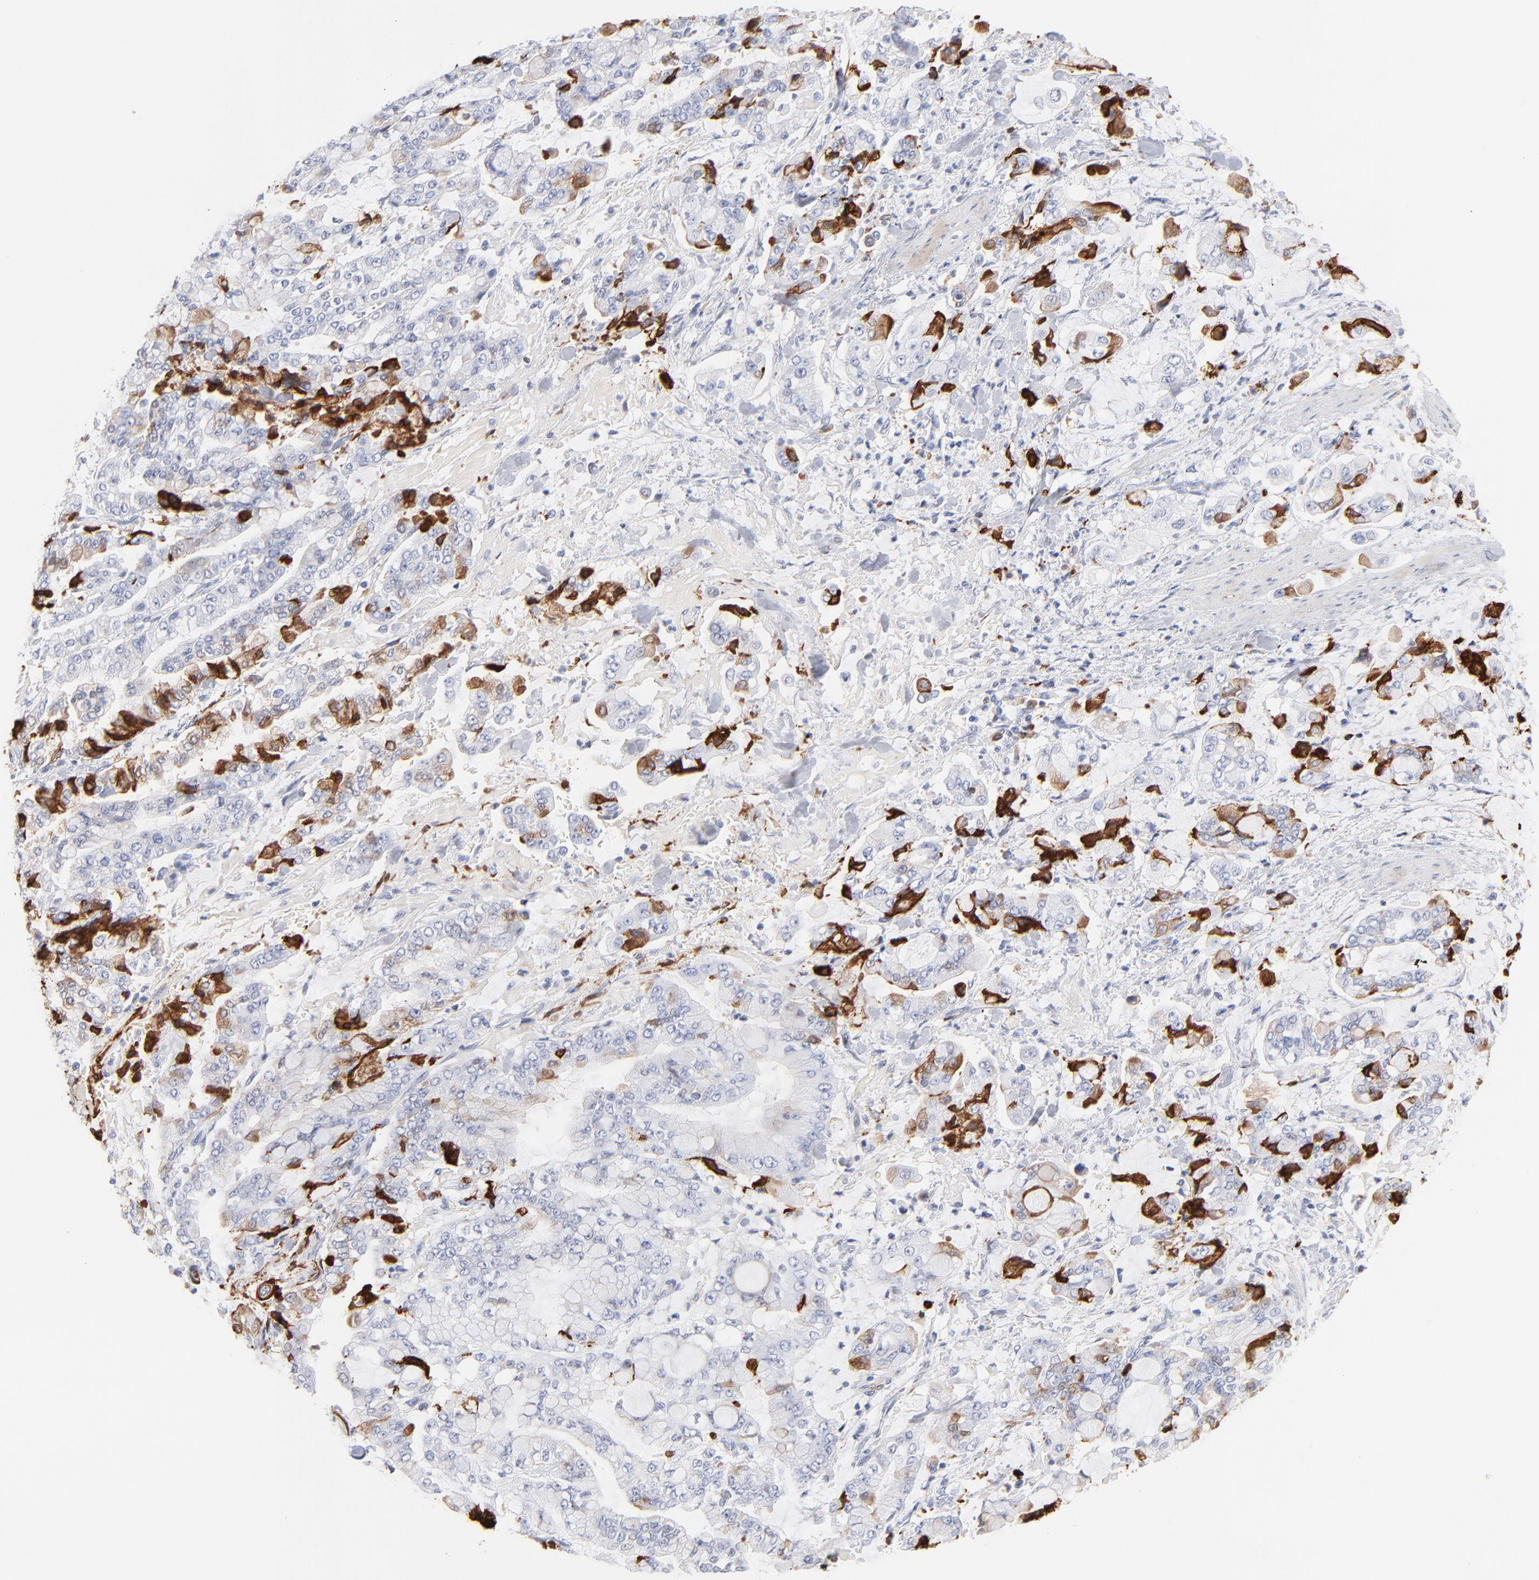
{"staining": {"intensity": "negative", "quantity": "none", "location": "none"}, "tissue": "stomach cancer", "cell_type": "Tumor cells", "image_type": "cancer", "snomed": [{"axis": "morphology", "description": "Normal tissue, NOS"}, {"axis": "morphology", "description": "Adenocarcinoma, NOS"}, {"axis": "topography", "description": "Stomach, upper"}, {"axis": "topography", "description": "Stomach"}], "caption": "IHC image of stomach cancer stained for a protein (brown), which displays no positivity in tumor cells. (DAB (3,3'-diaminobenzidine) immunohistochemistry, high magnification).", "gene": "APOH", "patient": {"sex": "male", "age": 76}}